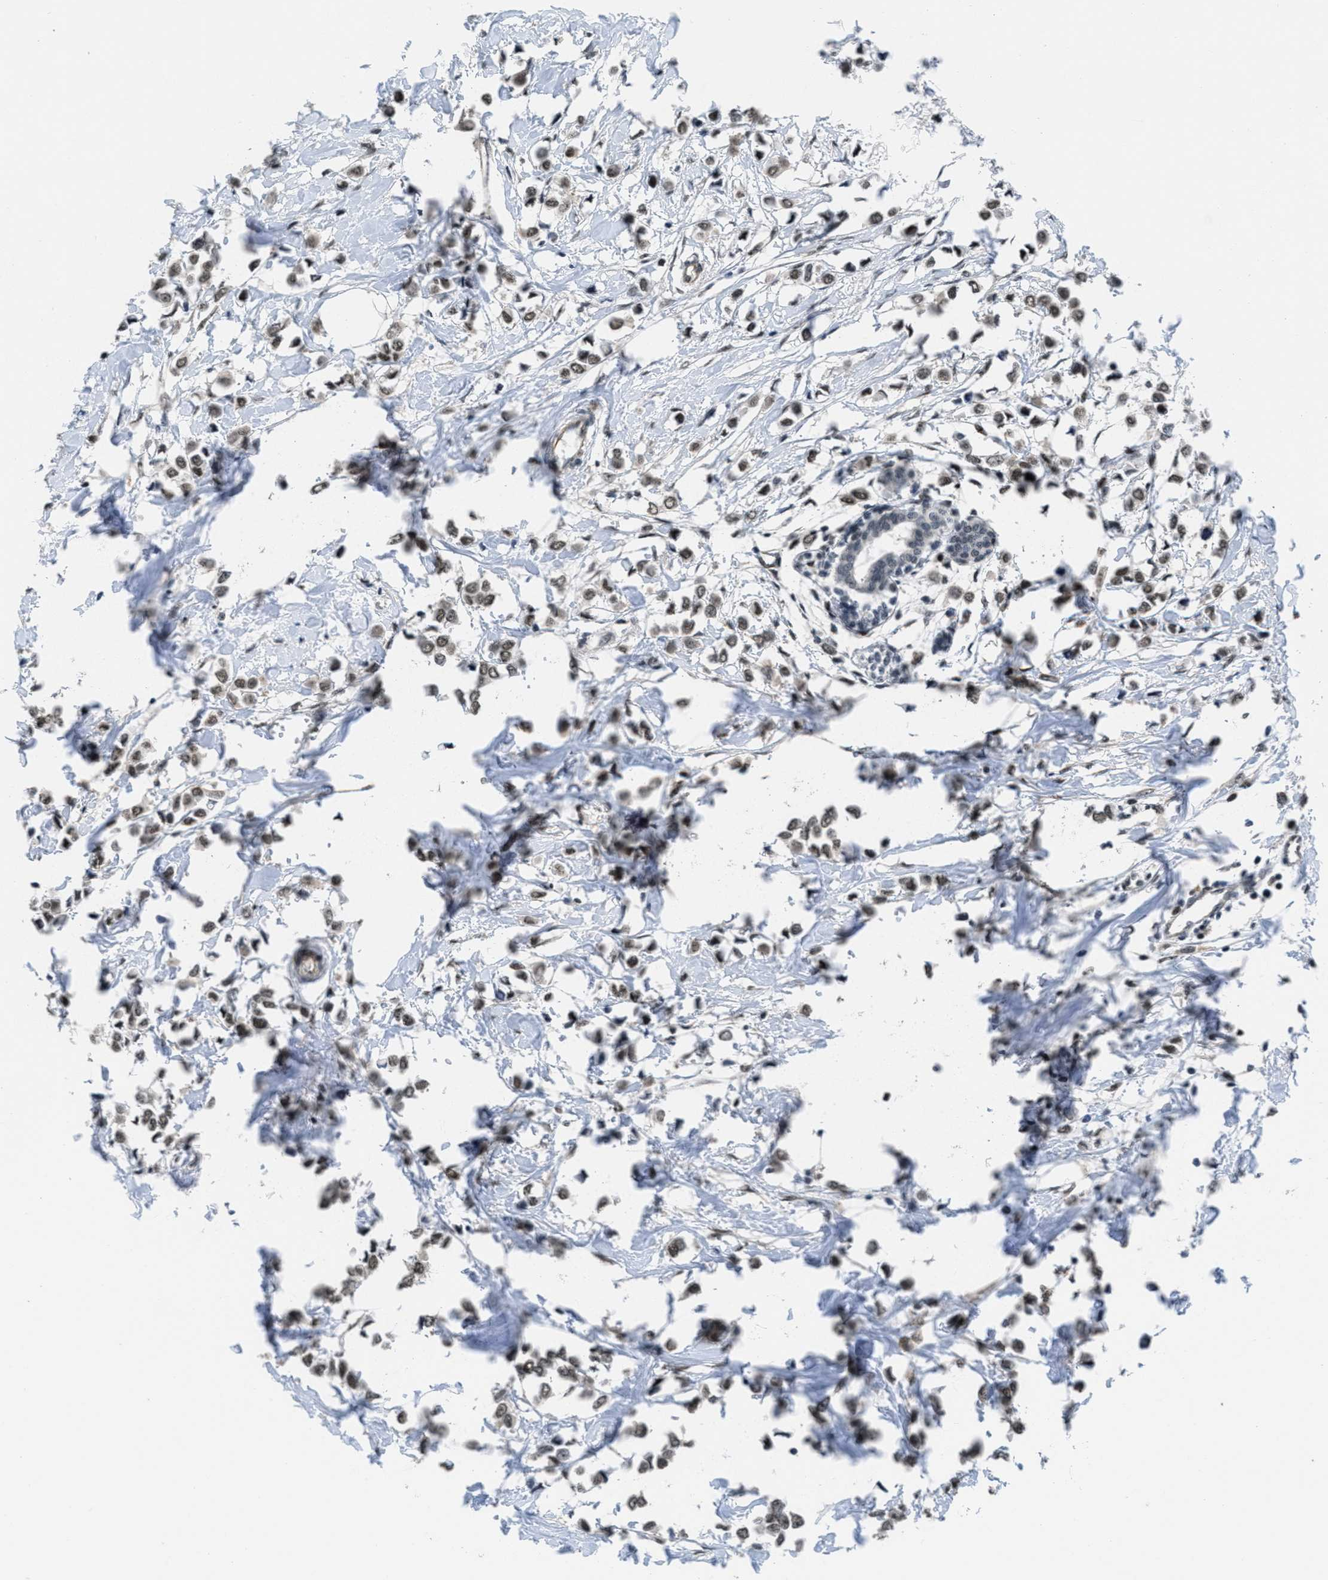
{"staining": {"intensity": "moderate", "quantity": ">75%", "location": "nuclear"}, "tissue": "breast cancer", "cell_type": "Tumor cells", "image_type": "cancer", "snomed": [{"axis": "morphology", "description": "Lobular carcinoma"}, {"axis": "topography", "description": "Breast"}], "caption": "A histopathology image of breast cancer (lobular carcinoma) stained for a protein exhibits moderate nuclear brown staining in tumor cells.", "gene": "CUL4B", "patient": {"sex": "female", "age": 51}}